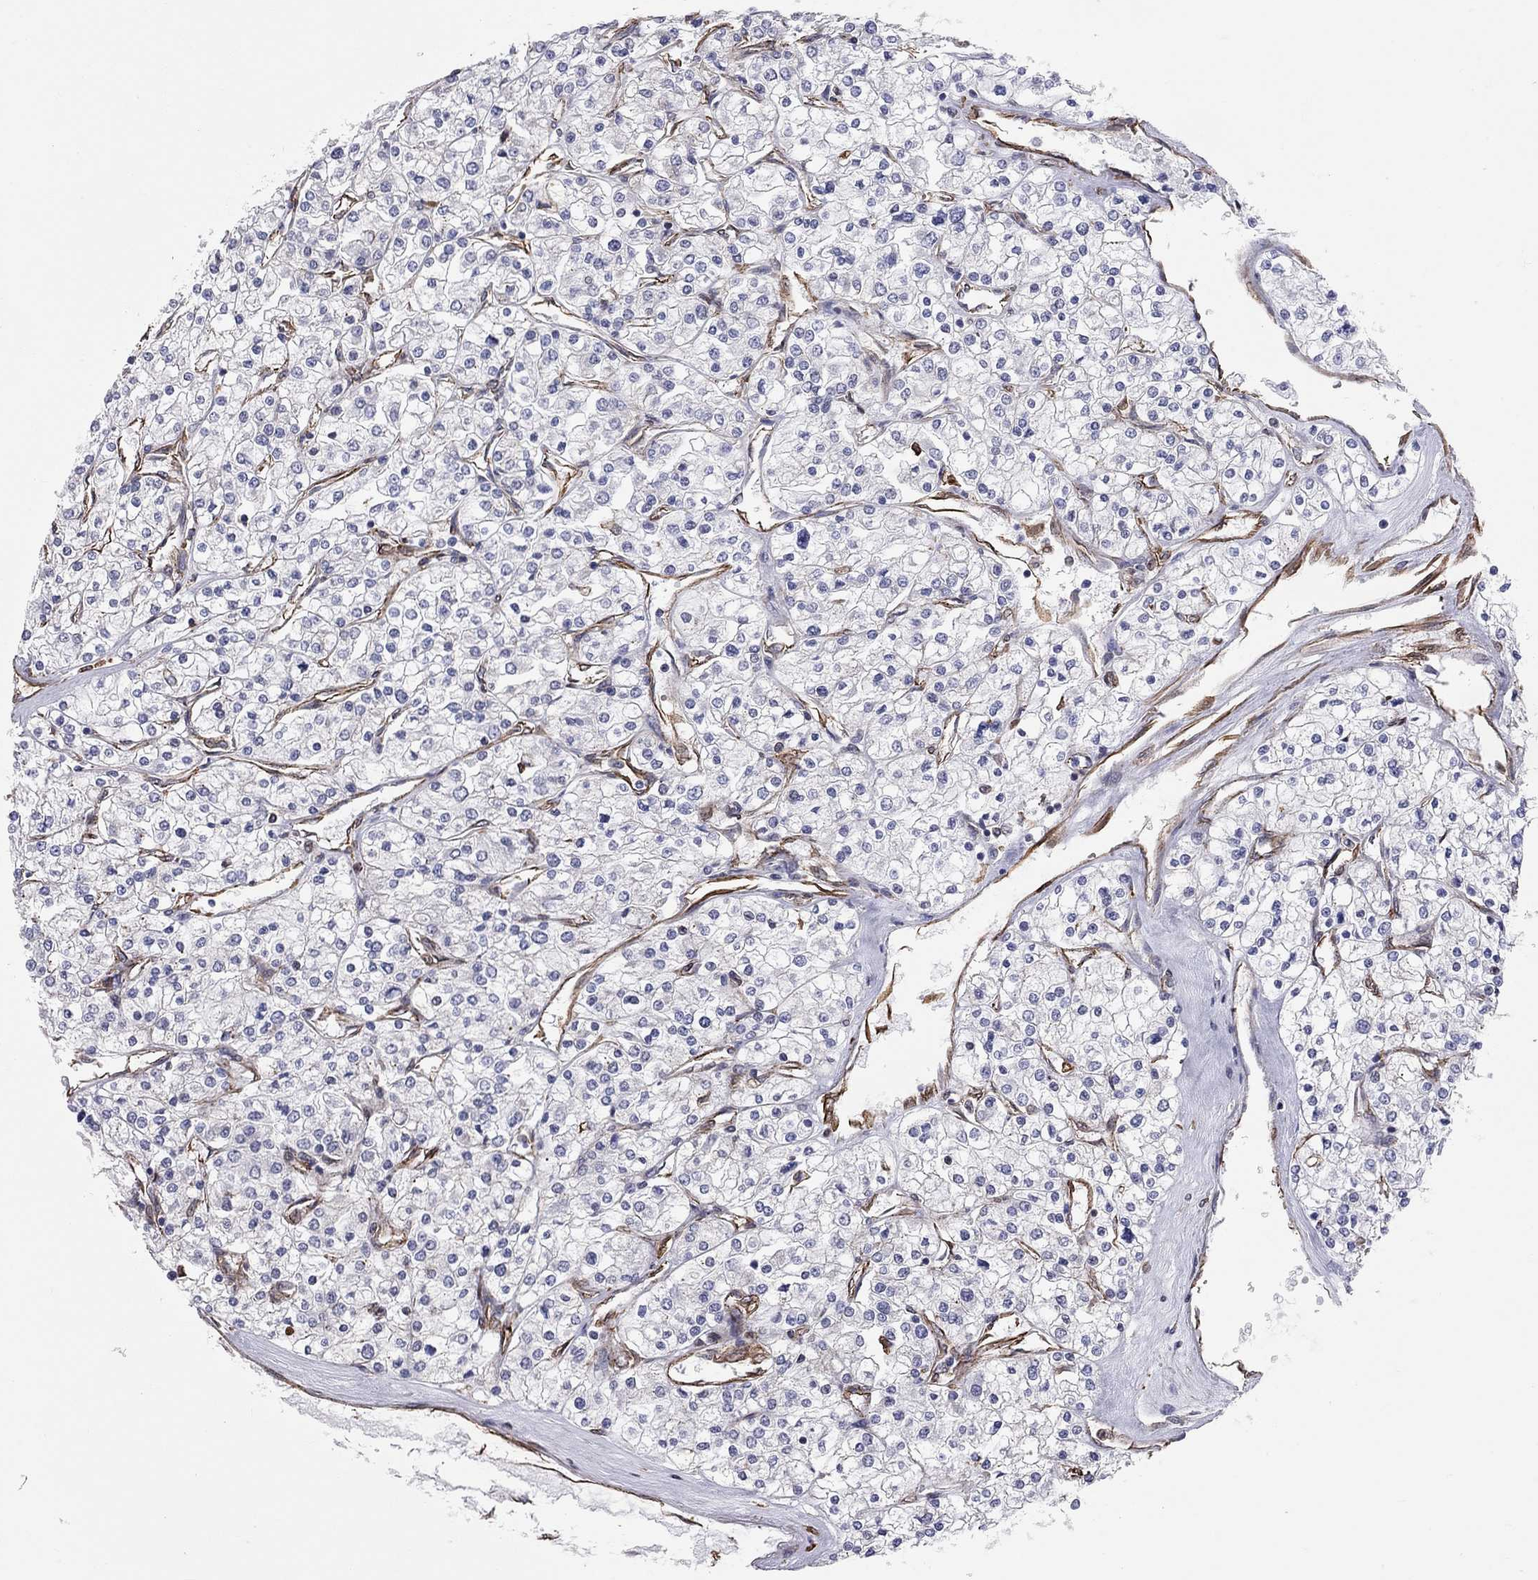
{"staining": {"intensity": "negative", "quantity": "none", "location": "none"}, "tissue": "renal cancer", "cell_type": "Tumor cells", "image_type": "cancer", "snomed": [{"axis": "morphology", "description": "Adenocarcinoma, NOS"}, {"axis": "topography", "description": "Kidney"}], "caption": "Immunohistochemistry of human adenocarcinoma (renal) reveals no positivity in tumor cells.", "gene": "BICDL2", "patient": {"sex": "male", "age": 80}}